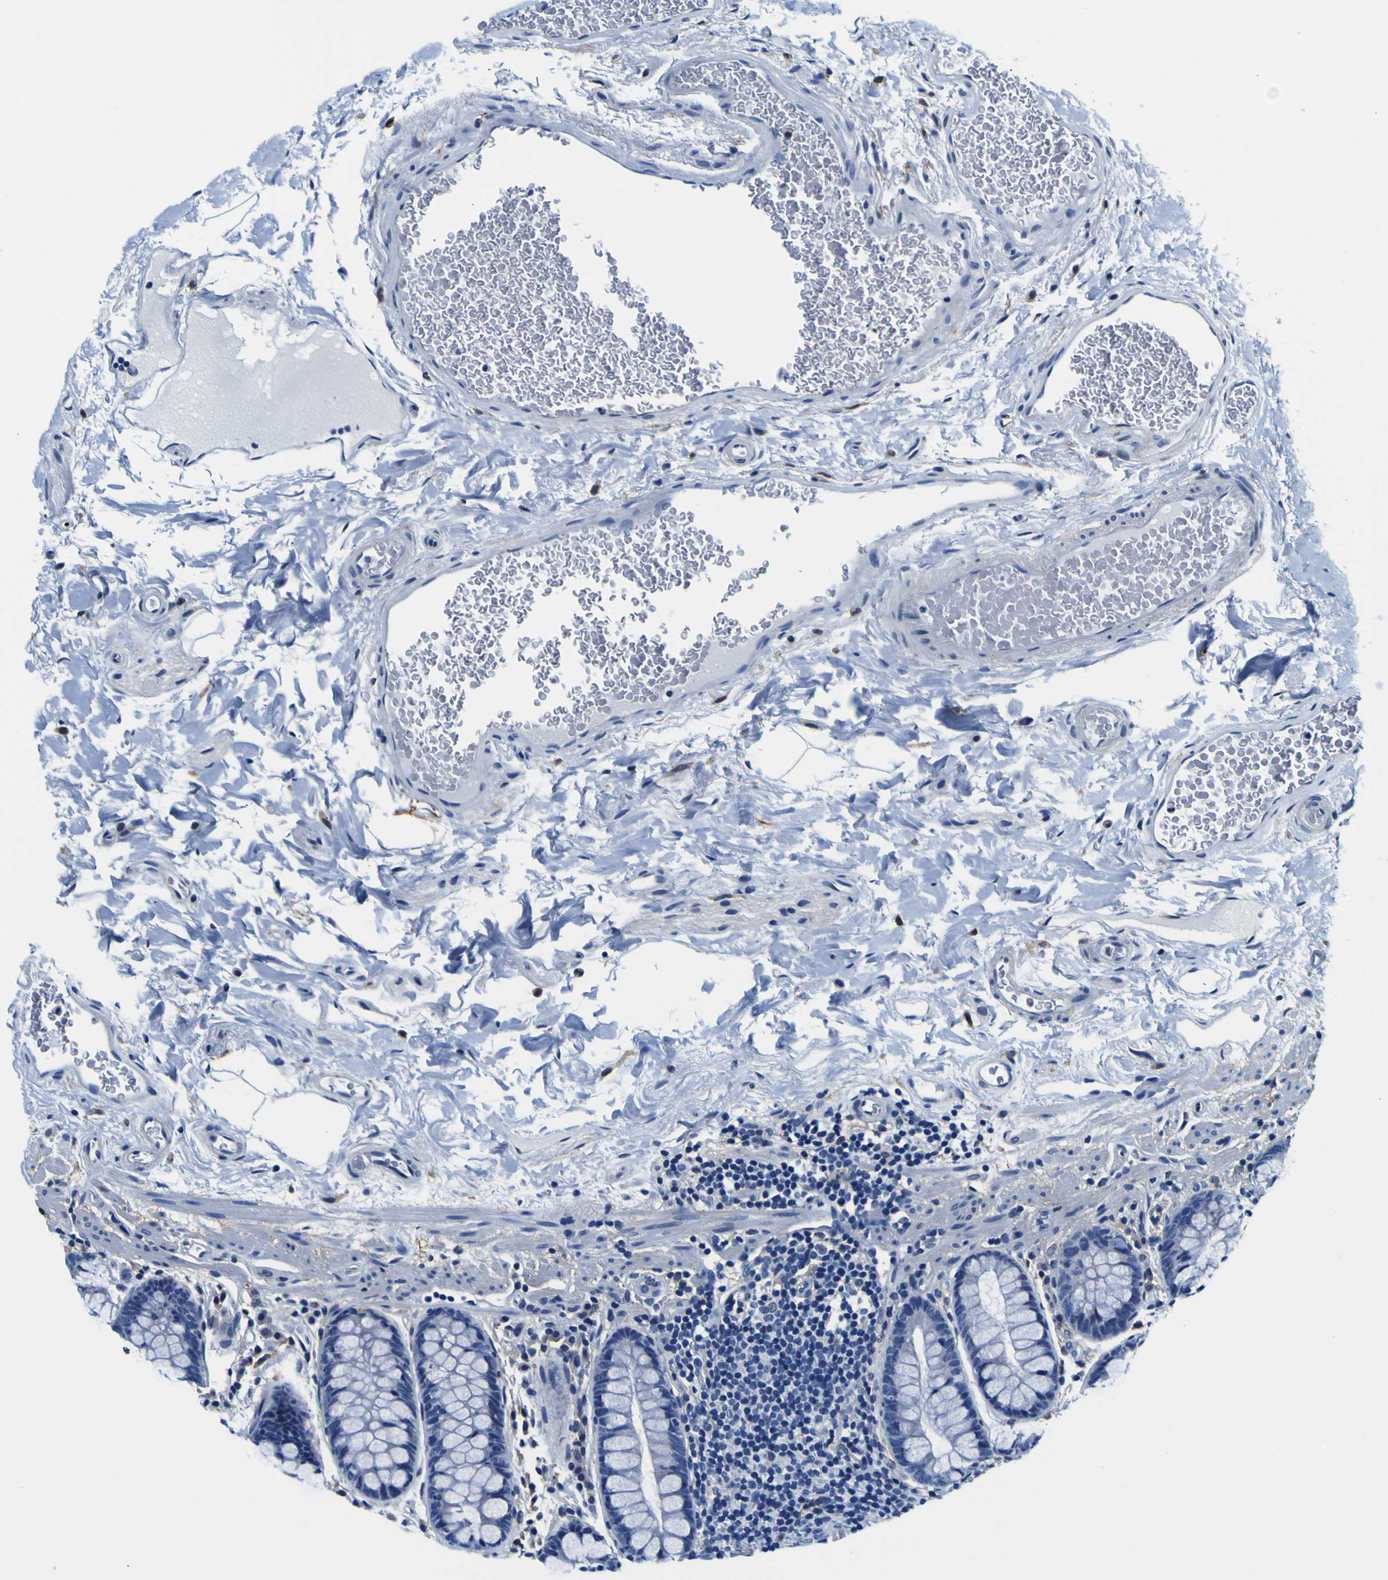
{"staining": {"intensity": "negative", "quantity": "none", "location": "none"}, "tissue": "colon", "cell_type": "Endothelial cells", "image_type": "normal", "snomed": [{"axis": "morphology", "description": "Normal tissue, NOS"}, {"axis": "topography", "description": "Colon"}], "caption": "An immunohistochemistry micrograph of unremarkable colon is shown. There is no staining in endothelial cells of colon. Nuclei are stained in blue.", "gene": "PXDN", "patient": {"sex": "female", "age": 80}}